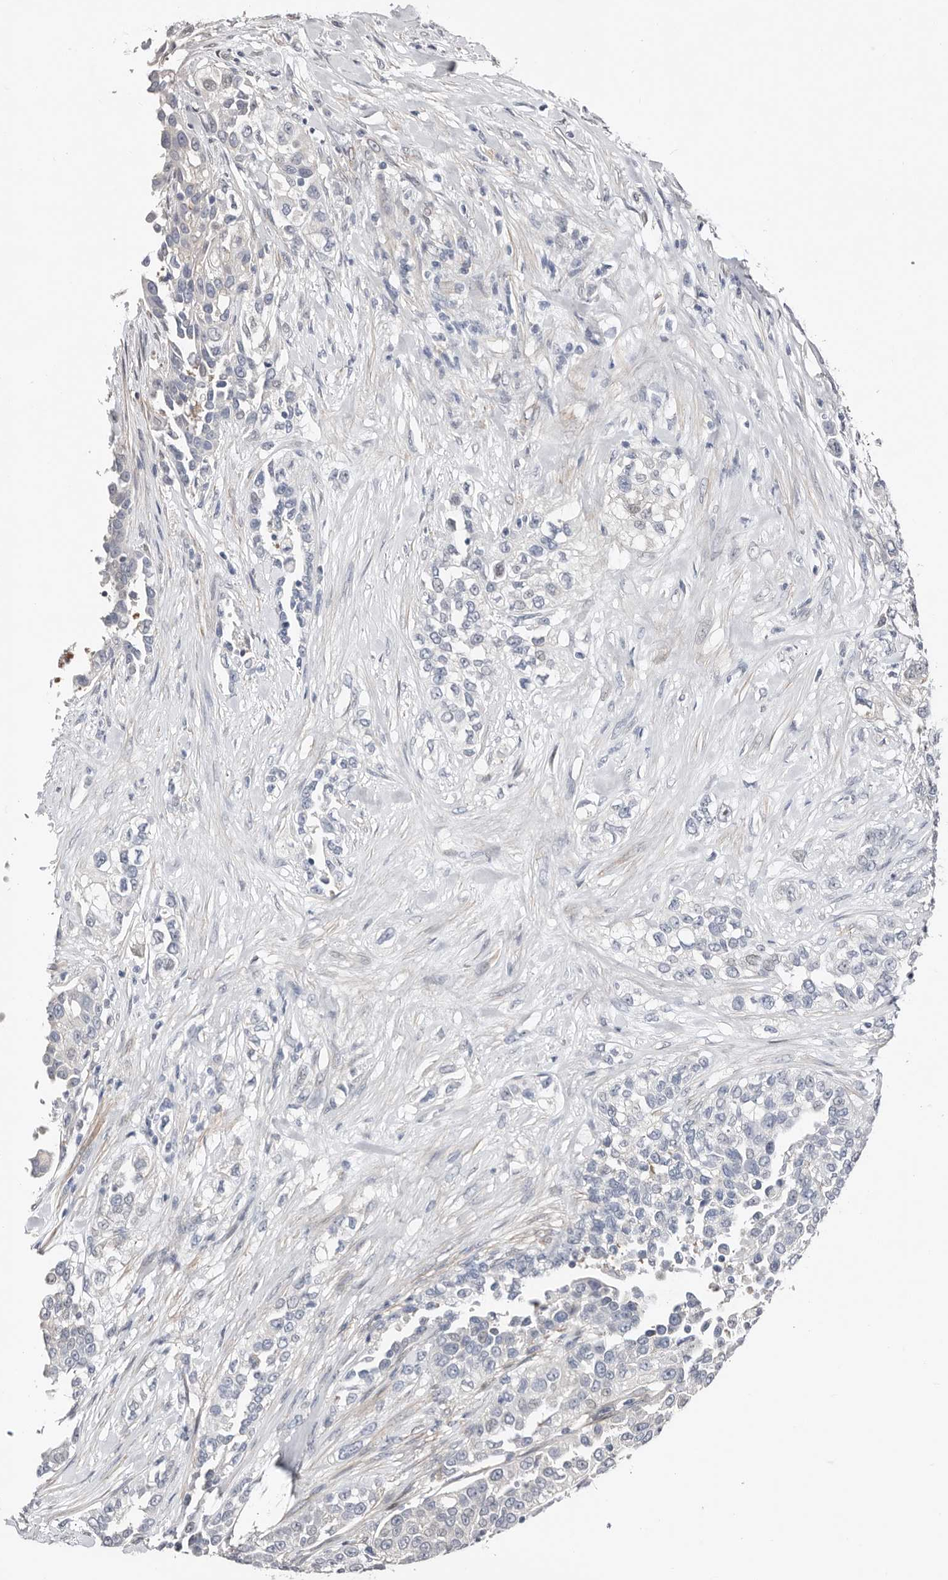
{"staining": {"intensity": "negative", "quantity": "none", "location": "none"}, "tissue": "urothelial cancer", "cell_type": "Tumor cells", "image_type": "cancer", "snomed": [{"axis": "morphology", "description": "Urothelial carcinoma, High grade"}, {"axis": "topography", "description": "Urinary bladder"}], "caption": "Tumor cells are negative for protein expression in human urothelial cancer. Nuclei are stained in blue.", "gene": "ASRGL1", "patient": {"sex": "female", "age": 80}}